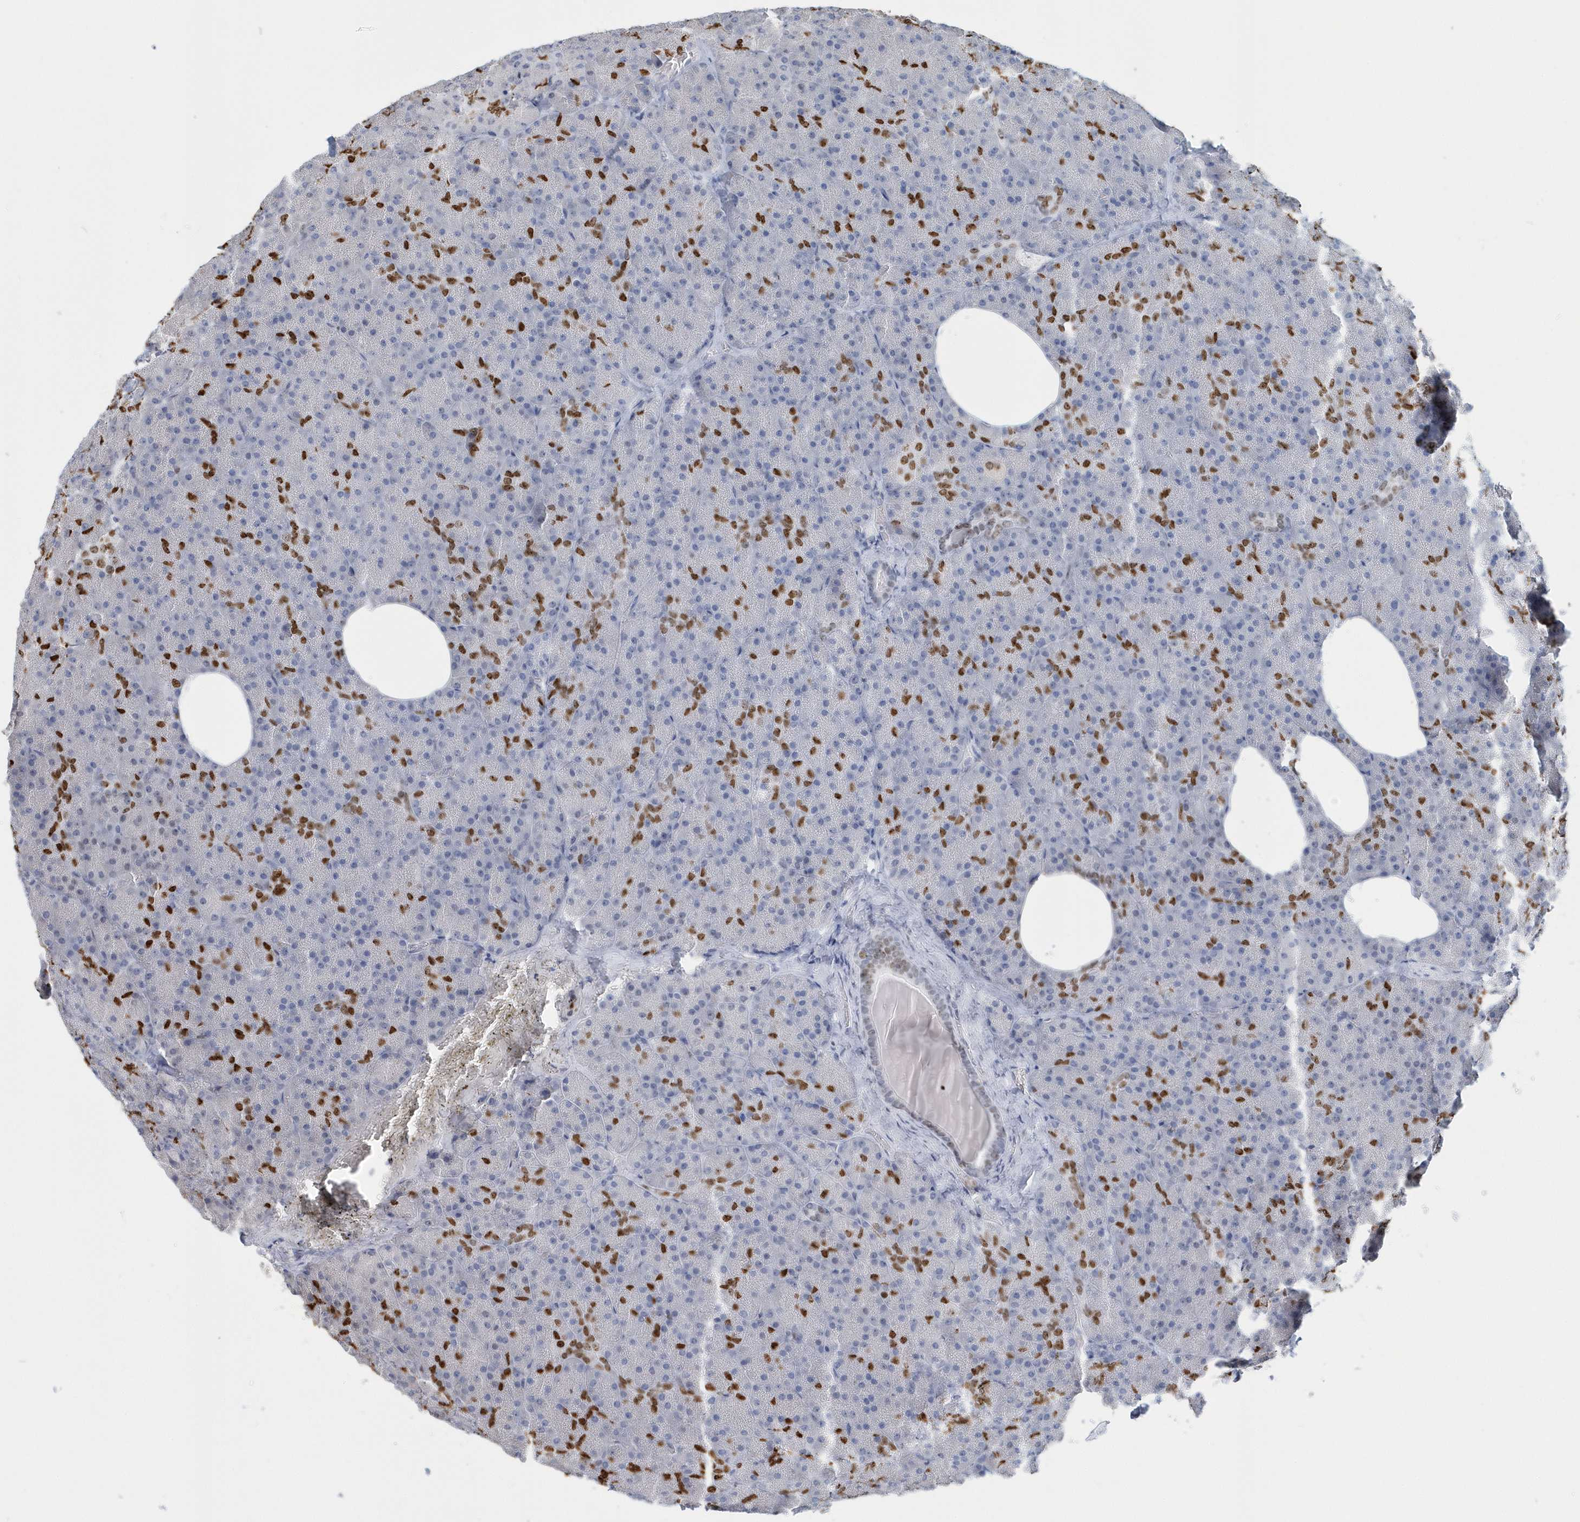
{"staining": {"intensity": "strong", "quantity": "<25%", "location": "nuclear"}, "tissue": "pancreas", "cell_type": "Exocrine glandular cells", "image_type": "normal", "snomed": [{"axis": "morphology", "description": "Normal tissue, NOS"}, {"axis": "morphology", "description": "Carcinoid, malignant, NOS"}, {"axis": "topography", "description": "Pancreas"}], "caption": "Unremarkable pancreas shows strong nuclear staining in about <25% of exocrine glandular cells The staining was performed using DAB to visualize the protein expression in brown, while the nuclei were stained in blue with hematoxylin (Magnification: 20x)..", "gene": "MACROH2A2", "patient": {"sex": "female", "age": 35}}